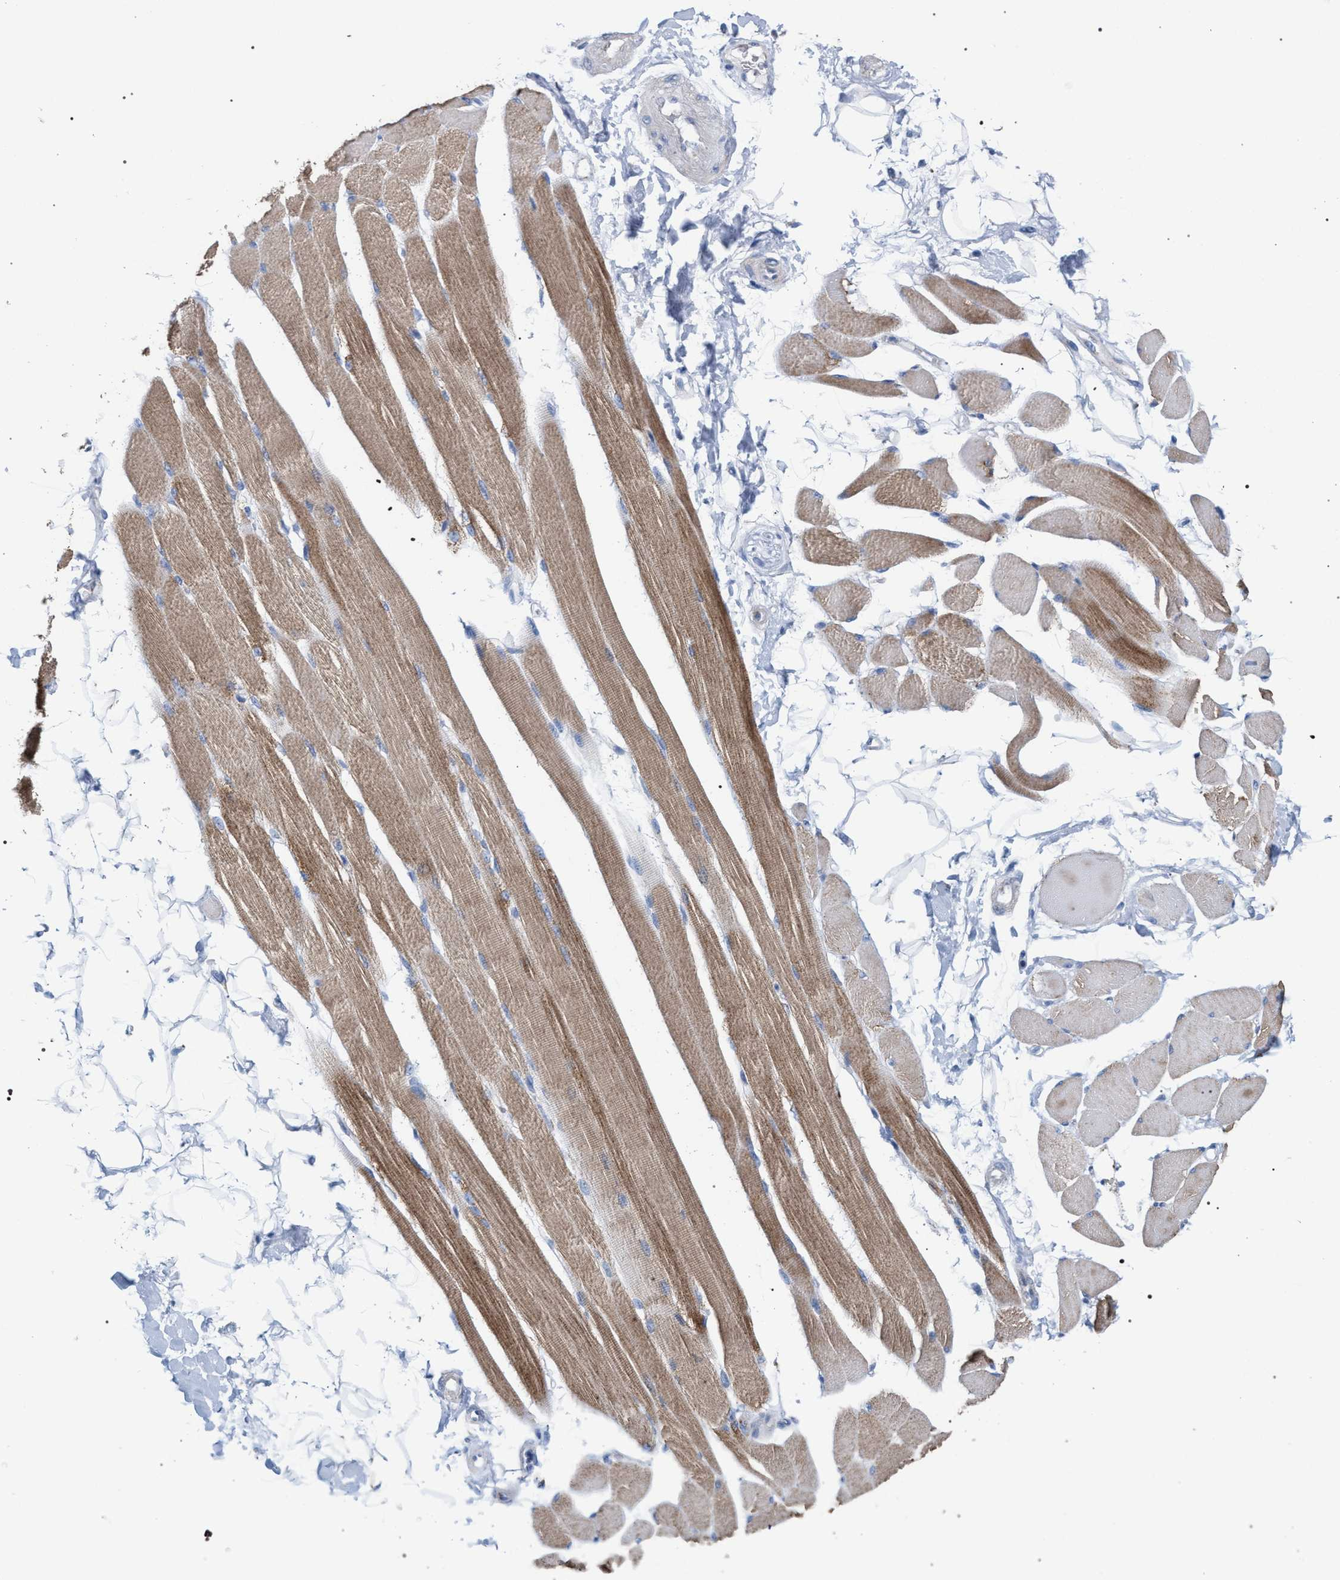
{"staining": {"intensity": "moderate", "quantity": ">75%", "location": "cytoplasmic/membranous"}, "tissue": "skeletal muscle", "cell_type": "Myocytes", "image_type": "normal", "snomed": [{"axis": "morphology", "description": "Normal tissue, NOS"}, {"axis": "topography", "description": "Skeletal muscle"}, {"axis": "topography", "description": "Peripheral nerve tissue"}], "caption": "Skeletal muscle stained for a protein (brown) displays moderate cytoplasmic/membranous positive expression in approximately >75% of myocytes.", "gene": "ECI2", "patient": {"sex": "female", "age": 84}}